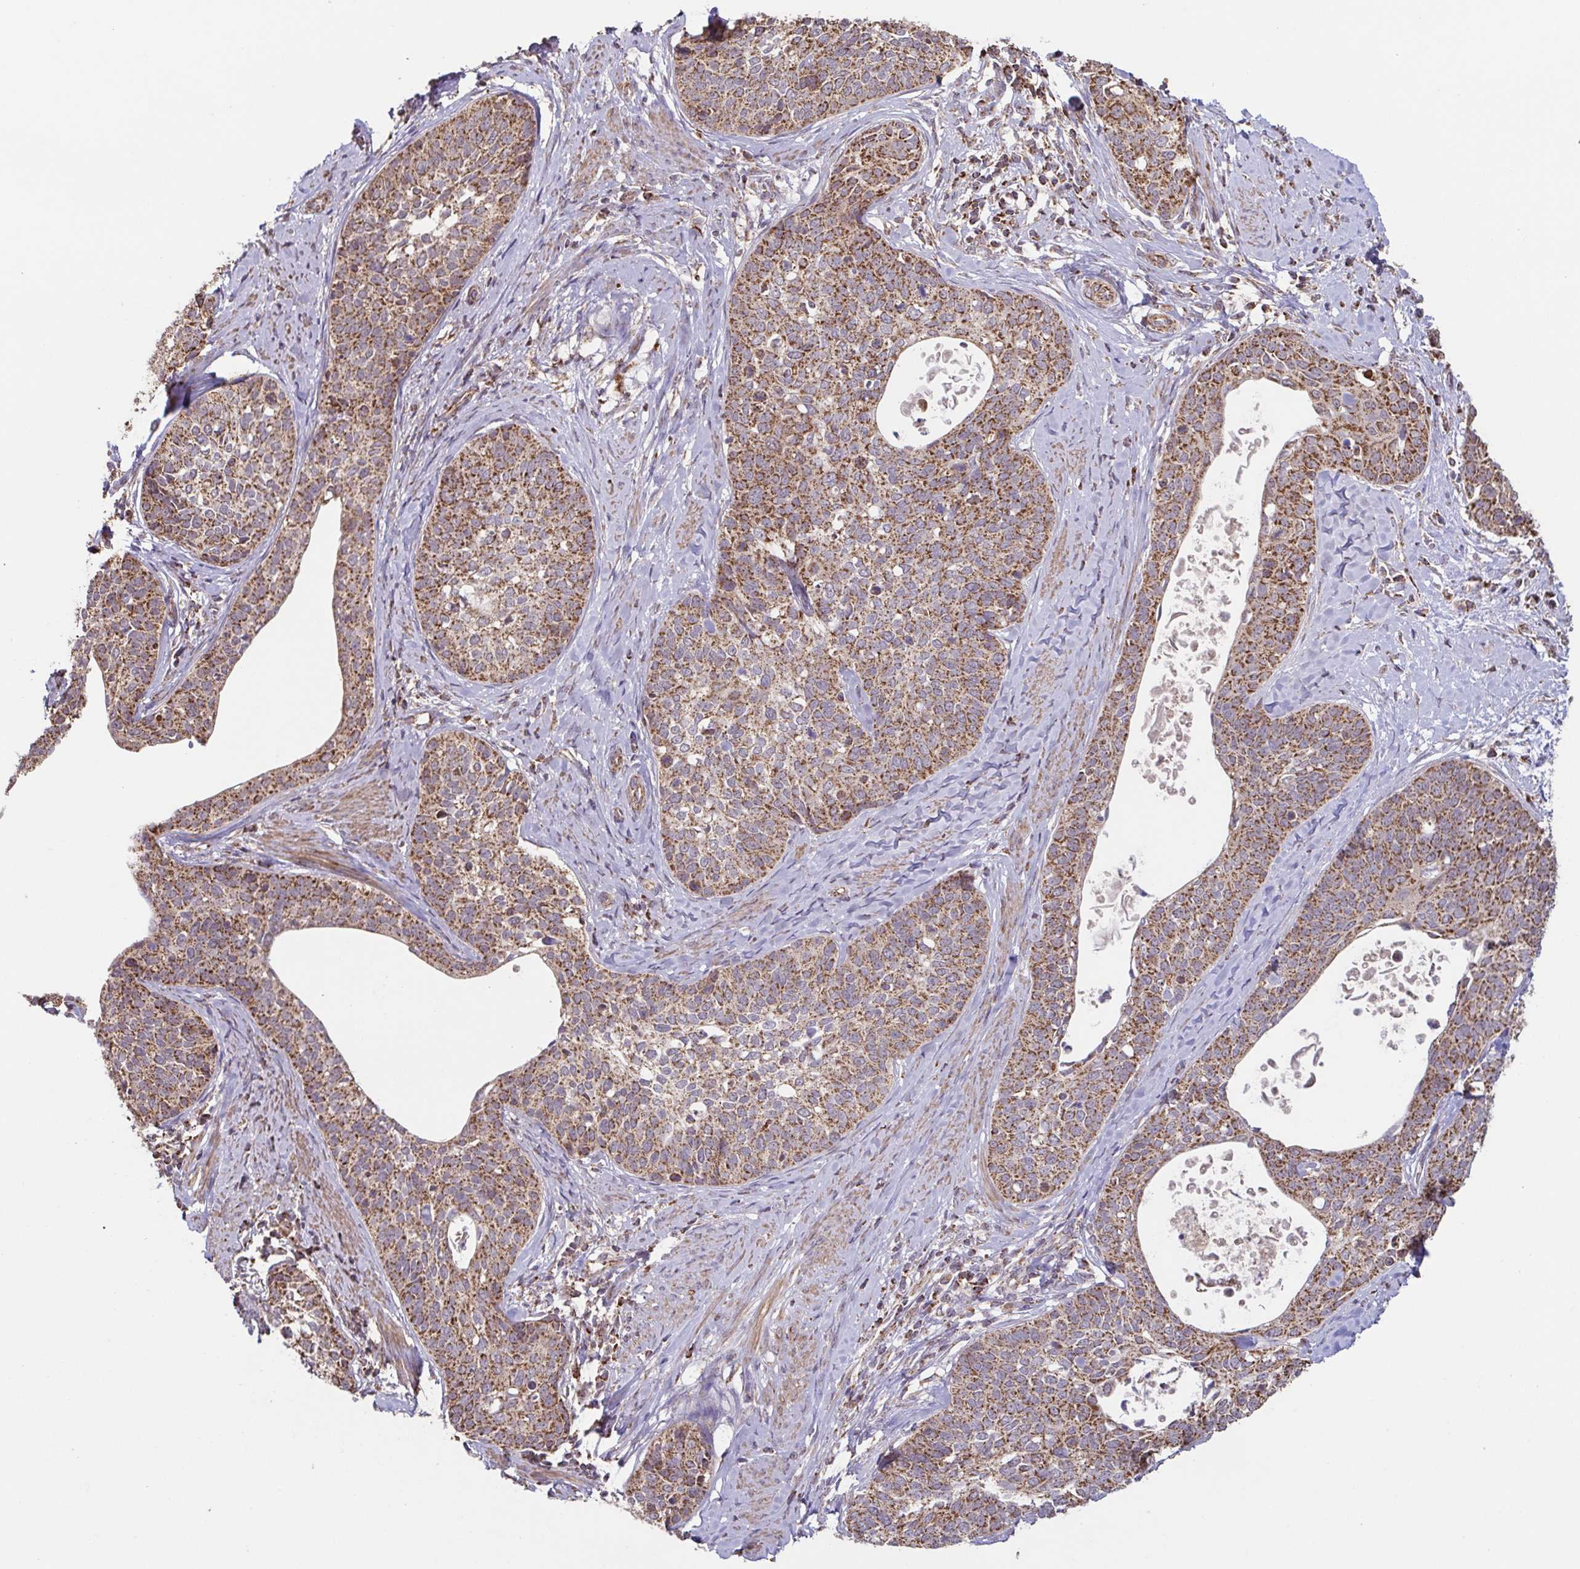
{"staining": {"intensity": "moderate", "quantity": ">75%", "location": "cytoplasmic/membranous"}, "tissue": "cervical cancer", "cell_type": "Tumor cells", "image_type": "cancer", "snomed": [{"axis": "morphology", "description": "Squamous cell carcinoma, NOS"}, {"axis": "topography", "description": "Cervix"}], "caption": "Immunohistochemistry (IHC) histopathology image of neoplastic tissue: human squamous cell carcinoma (cervical) stained using IHC demonstrates medium levels of moderate protein expression localized specifically in the cytoplasmic/membranous of tumor cells, appearing as a cytoplasmic/membranous brown color.", "gene": "DIP2B", "patient": {"sex": "female", "age": 69}}